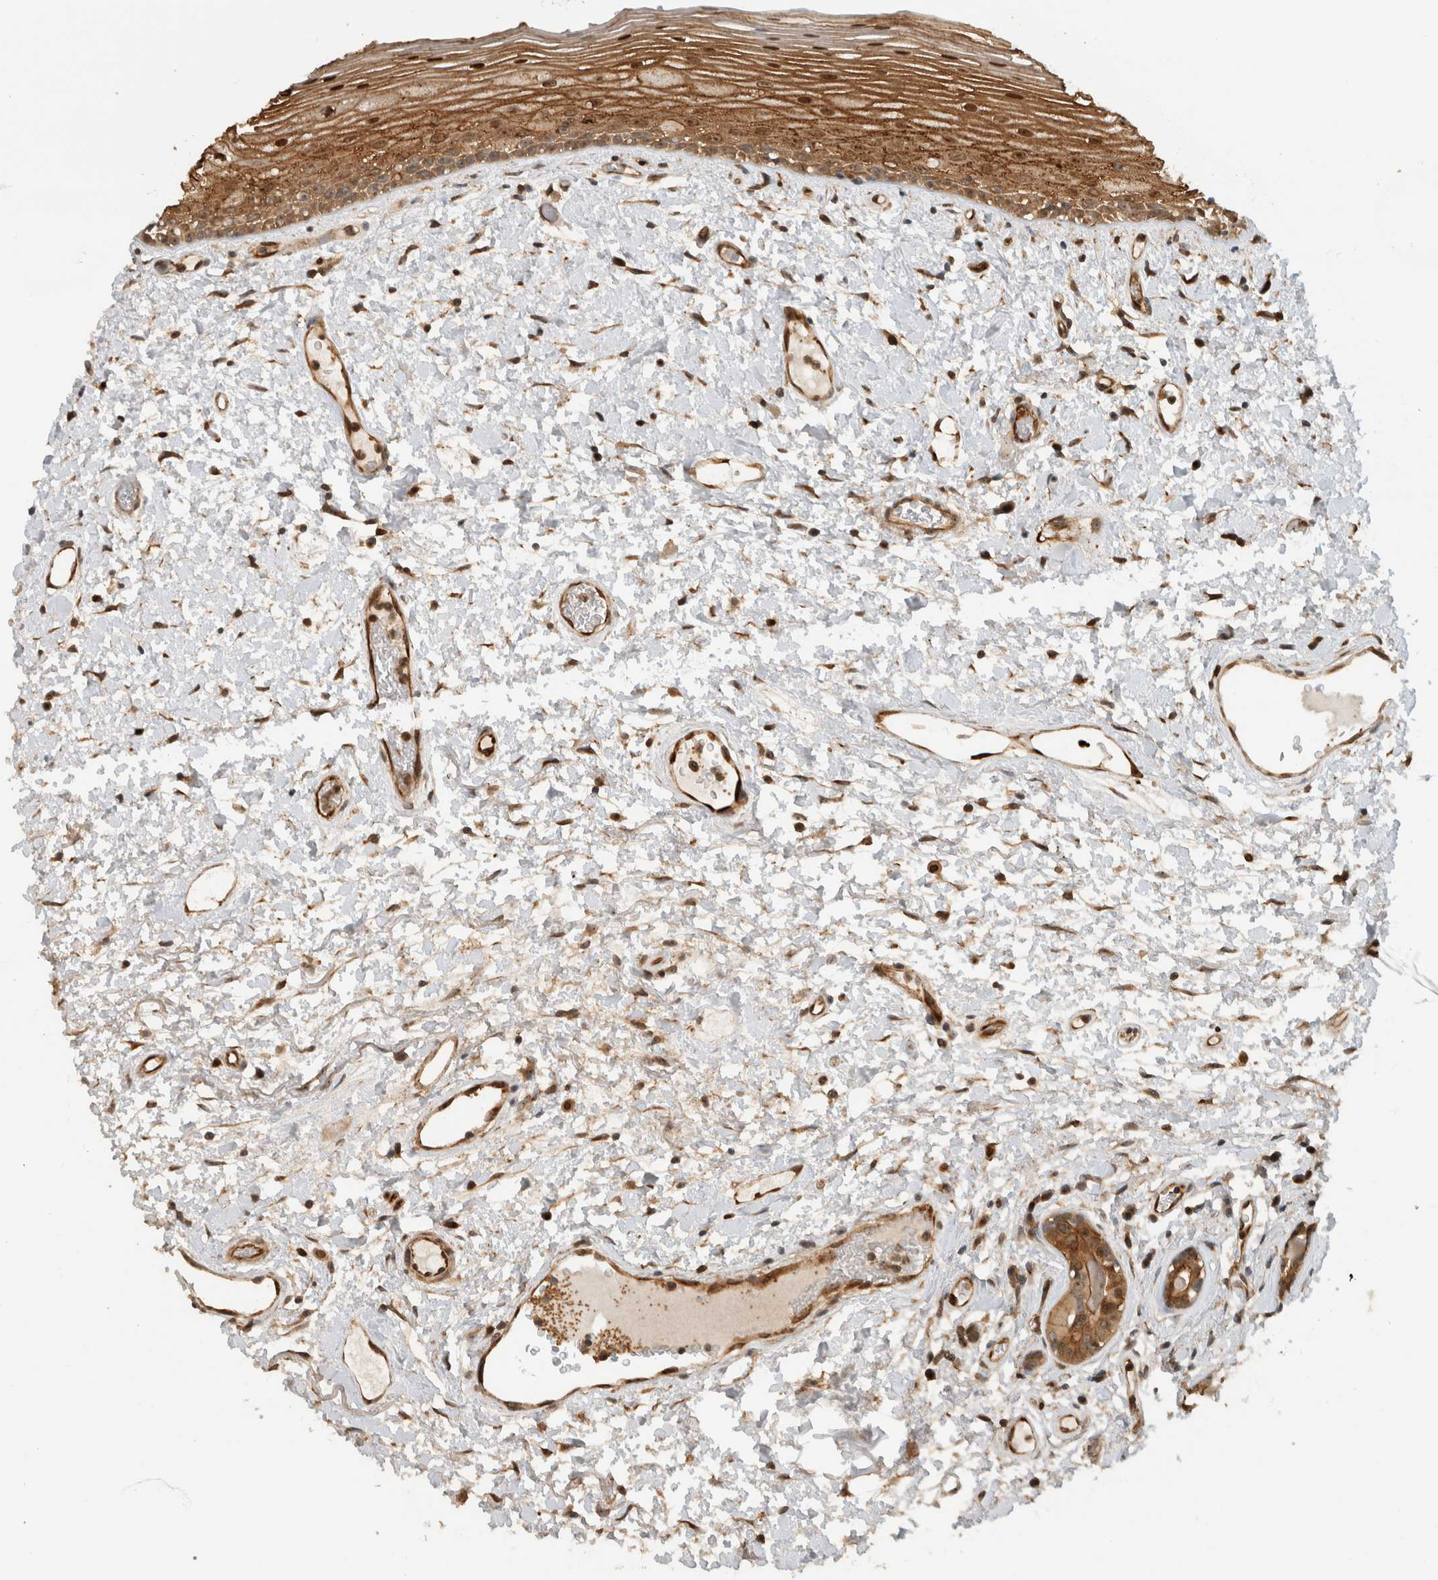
{"staining": {"intensity": "moderate", "quantity": ">75%", "location": "cytoplasmic/membranous,nuclear"}, "tissue": "oral mucosa", "cell_type": "Squamous epithelial cells", "image_type": "normal", "snomed": [{"axis": "morphology", "description": "Normal tissue, NOS"}, {"axis": "topography", "description": "Oral tissue"}], "caption": "There is medium levels of moderate cytoplasmic/membranous,nuclear expression in squamous epithelial cells of normal oral mucosa, as demonstrated by immunohistochemical staining (brown color).", "gene": "WASF2", "patient": {"sex": "female", "age": 76}}